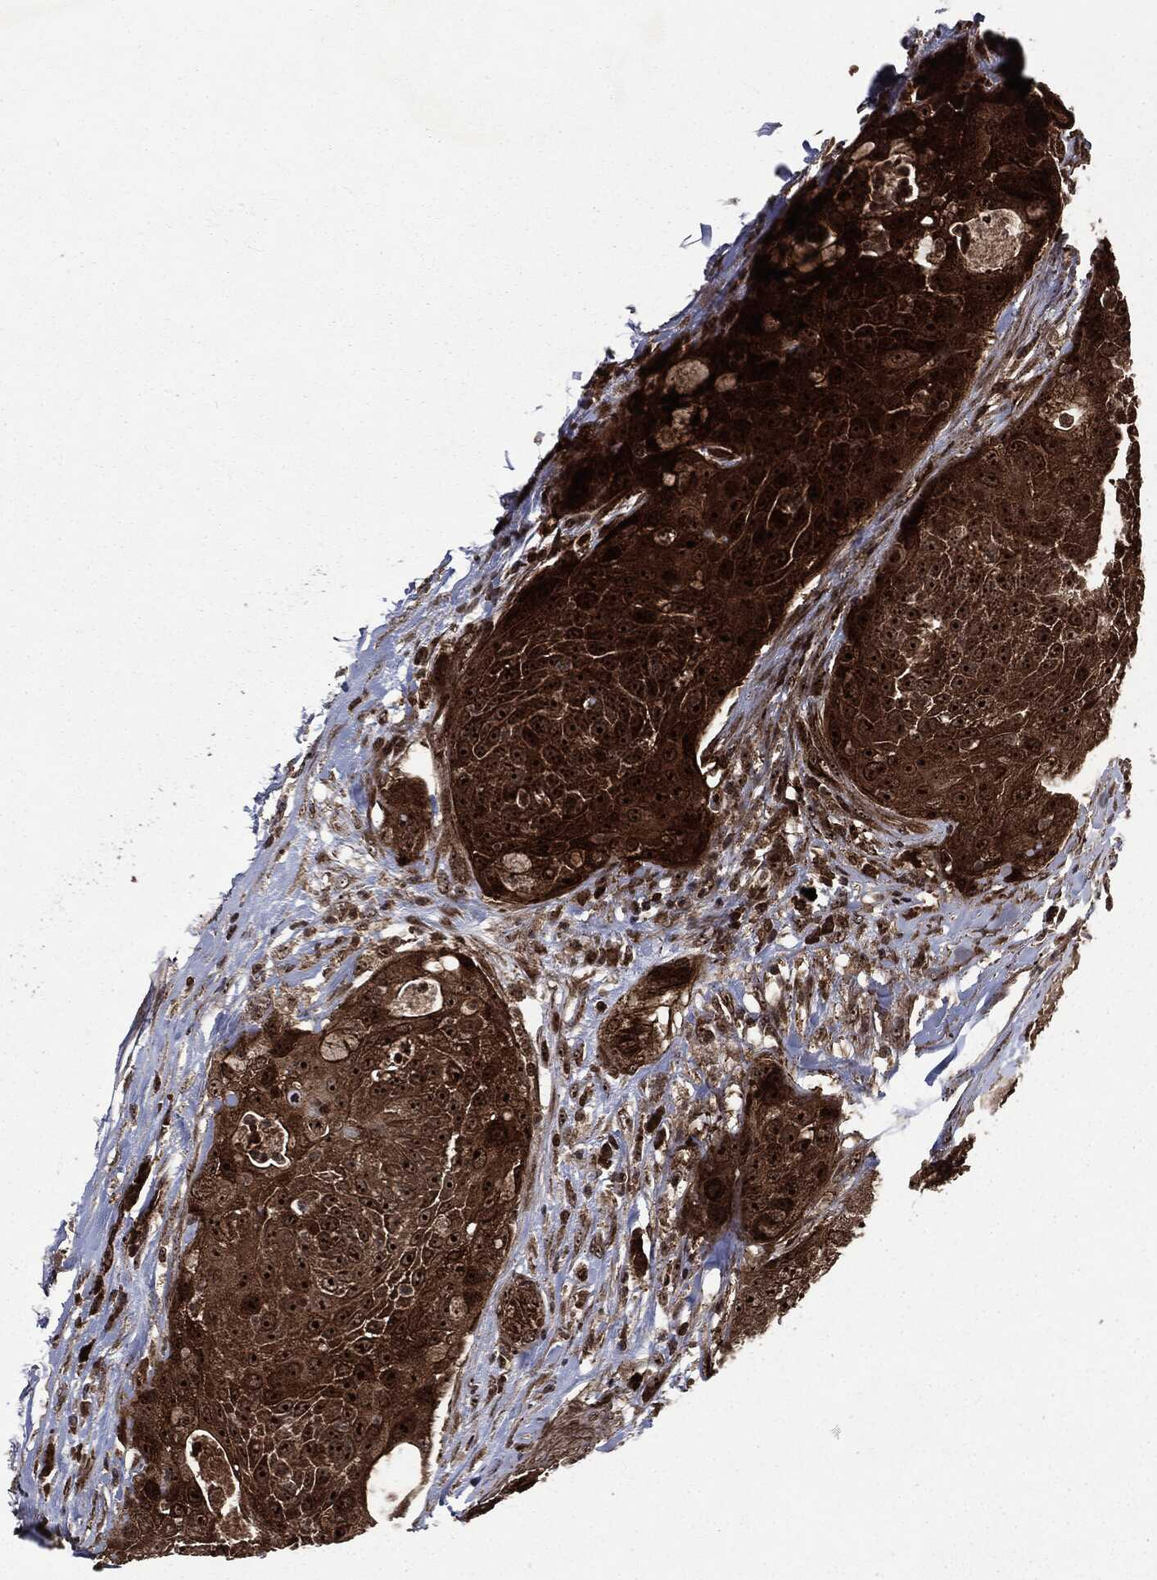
{"staining": {"intensity": "strong", "quantity": ">75%", "location": "cytoplasmic/membranous,nuclear"}, "tissue": "urothelial cancer", "cell_type": "Tumor cells", "image_type": "cancer", "snomed": [{"axis": "morphology", "description": "Urothelial carcinoma, High grade"}, {"axis": "topography", "description": "Urinary bladder"}], "caption": "Protein analysis of urothelial carcinoma (high-grade) tissue reveals strong cytoplasmic/membranous and nuclear staining in about >75% of tumor cells.", "gene": "CARD6", "patient": {"sex": "female", "age": 63}}